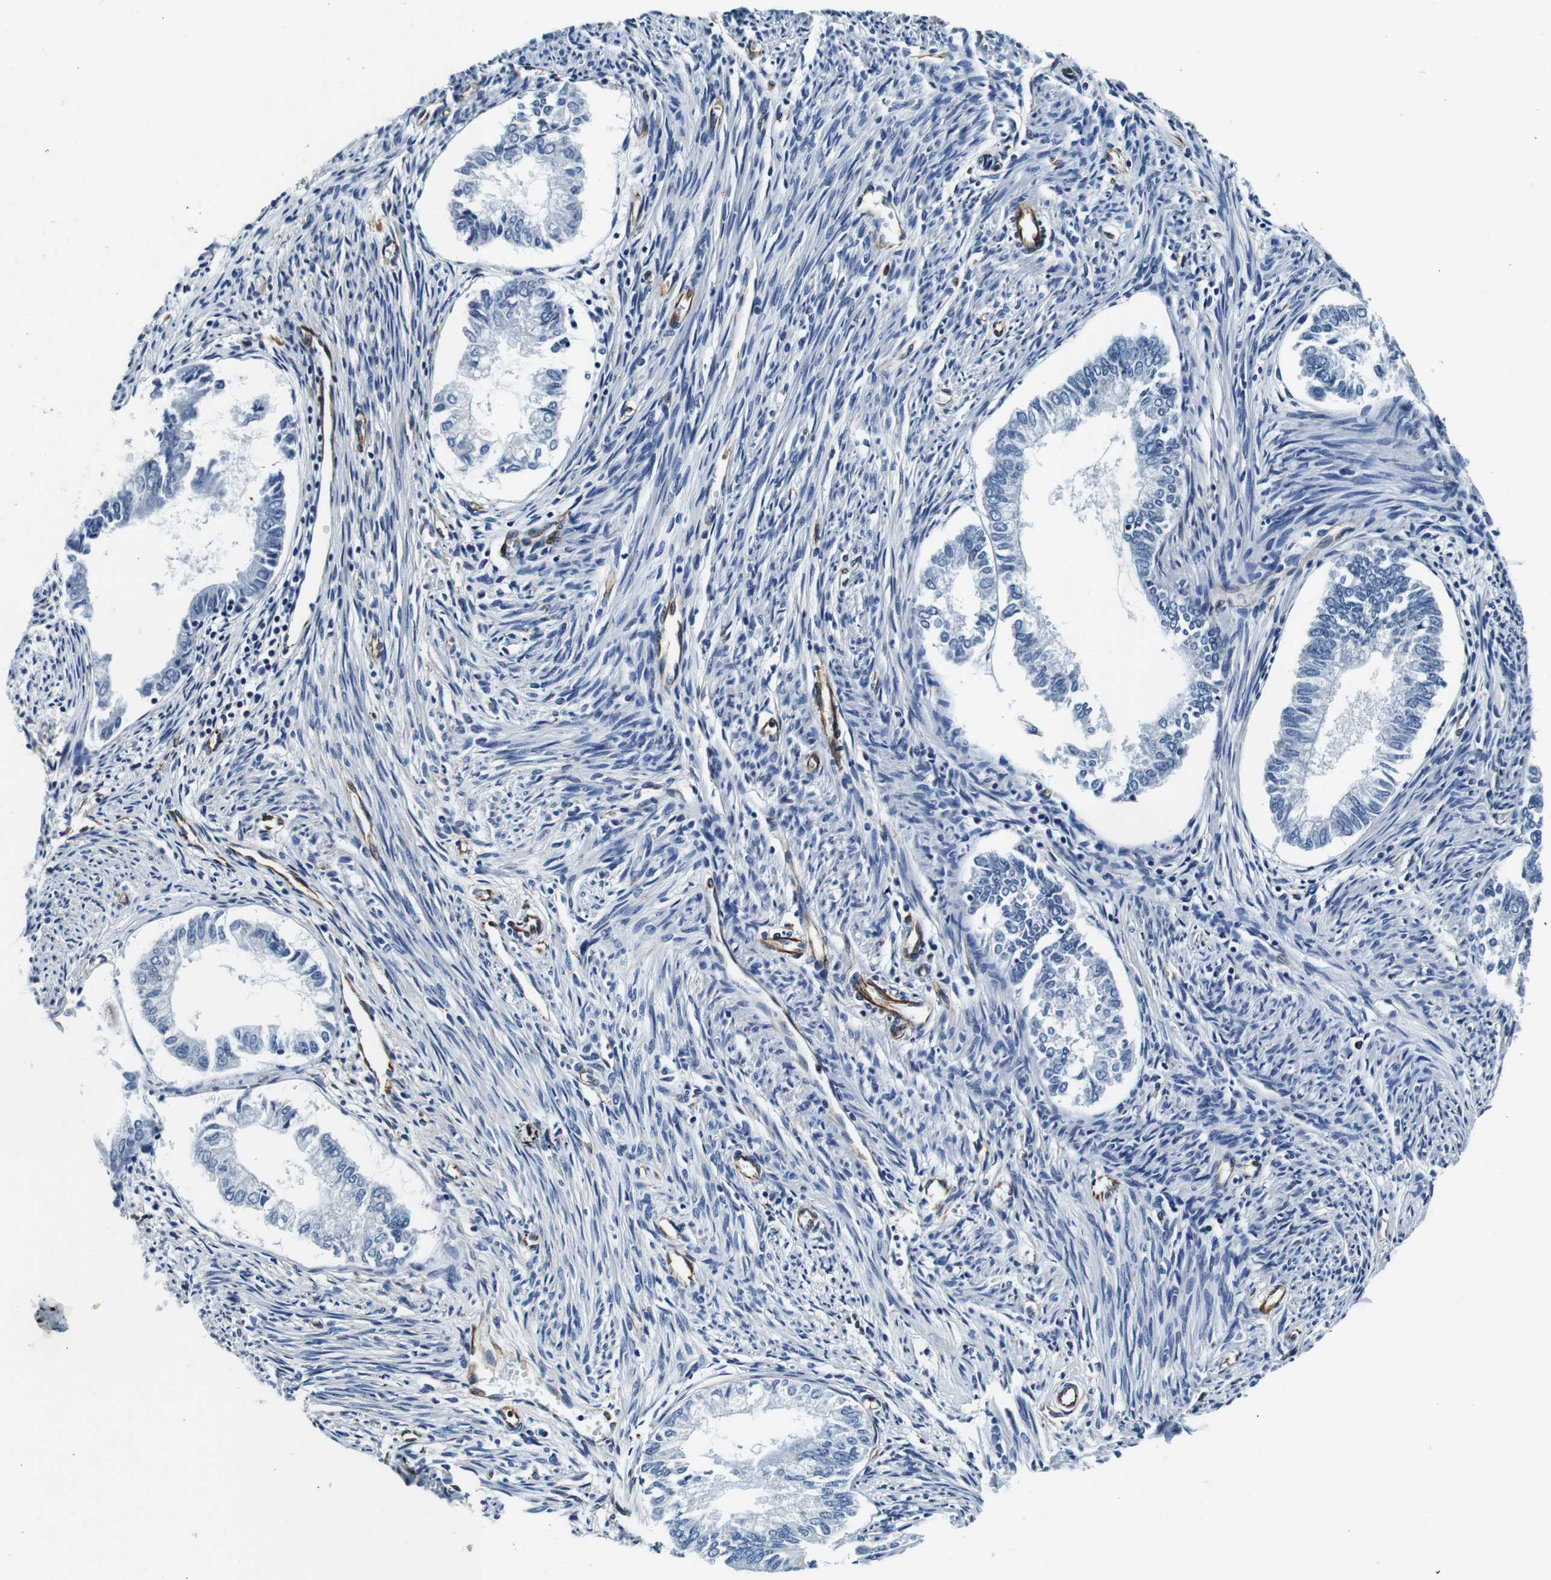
{"staining": {"intensity": "negative", "quantity": "none", "location": "none"}, "tissue": "endometrial cancer", "cell_type": "Tumor cells", "image_type": "cancer", "snomed": [{"axis": "morphology", "description": "Adenocarcinoma, NOS"}, {"axis": "topography", "description": "Endometrium"}], "caption": "A high-resolution micrograph shows immunohistochemistry (IHC) staining of adenocarcinoma (endometrial), which displays no significant expression in tumor cells.", "gene": "GJE1", "patient": {"sex": "female", "age": 86}}